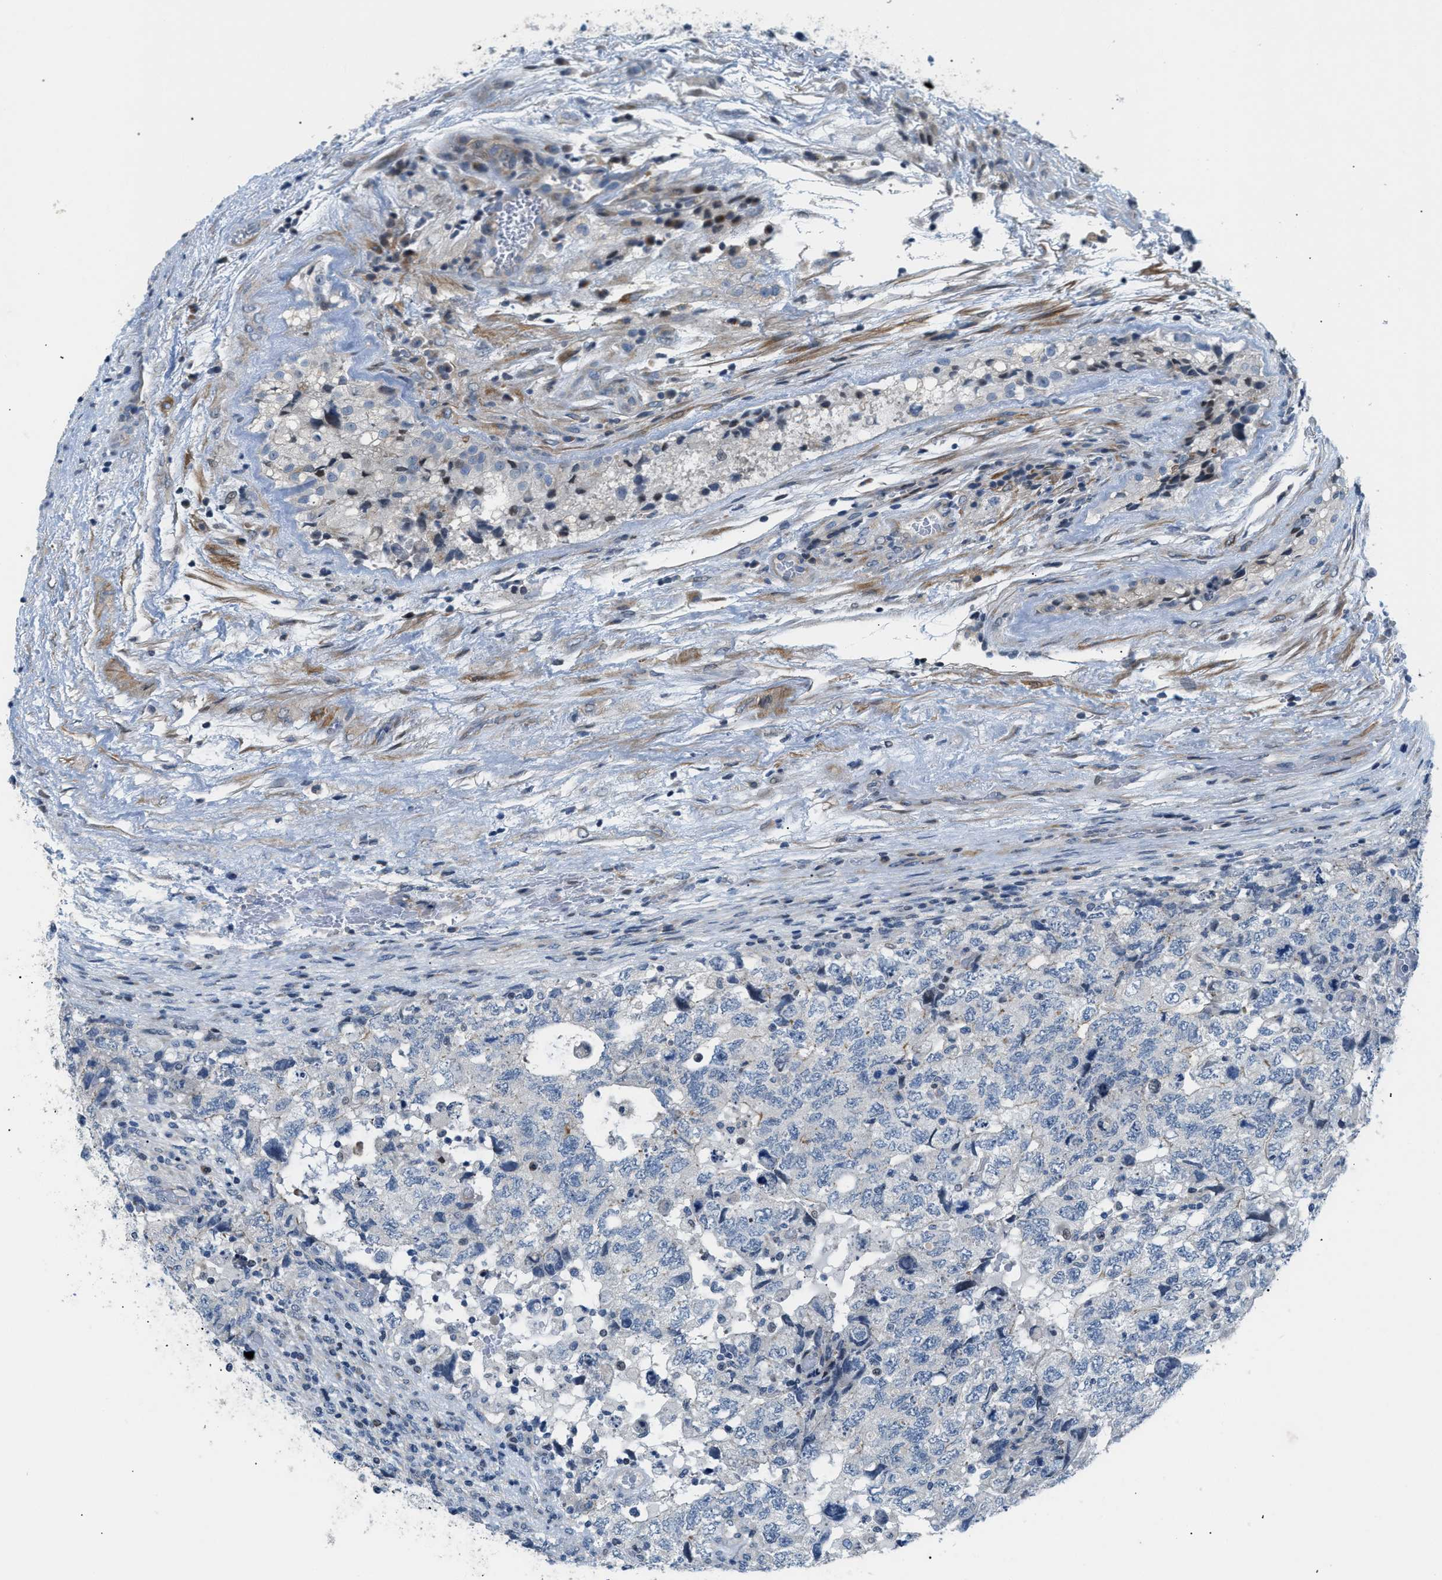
{"staining": {"intensity": "negative", "quantity": "none", "location": "none"}, "tissue": "testis cancer", "cell_type": "Tumor cells", "image_type": "cancer", "snomed": [{"axis": "morphology", "description": "Carcinoma, Embryonal, NOS"}, {"axis": "topography", "description": "Testis"}], "caption": "Photomicrograph shows no significant protein staining in tumor cells of testis cancer.", "gene": "FDCSP", "patient": {"sex": "male", "age": 36}}